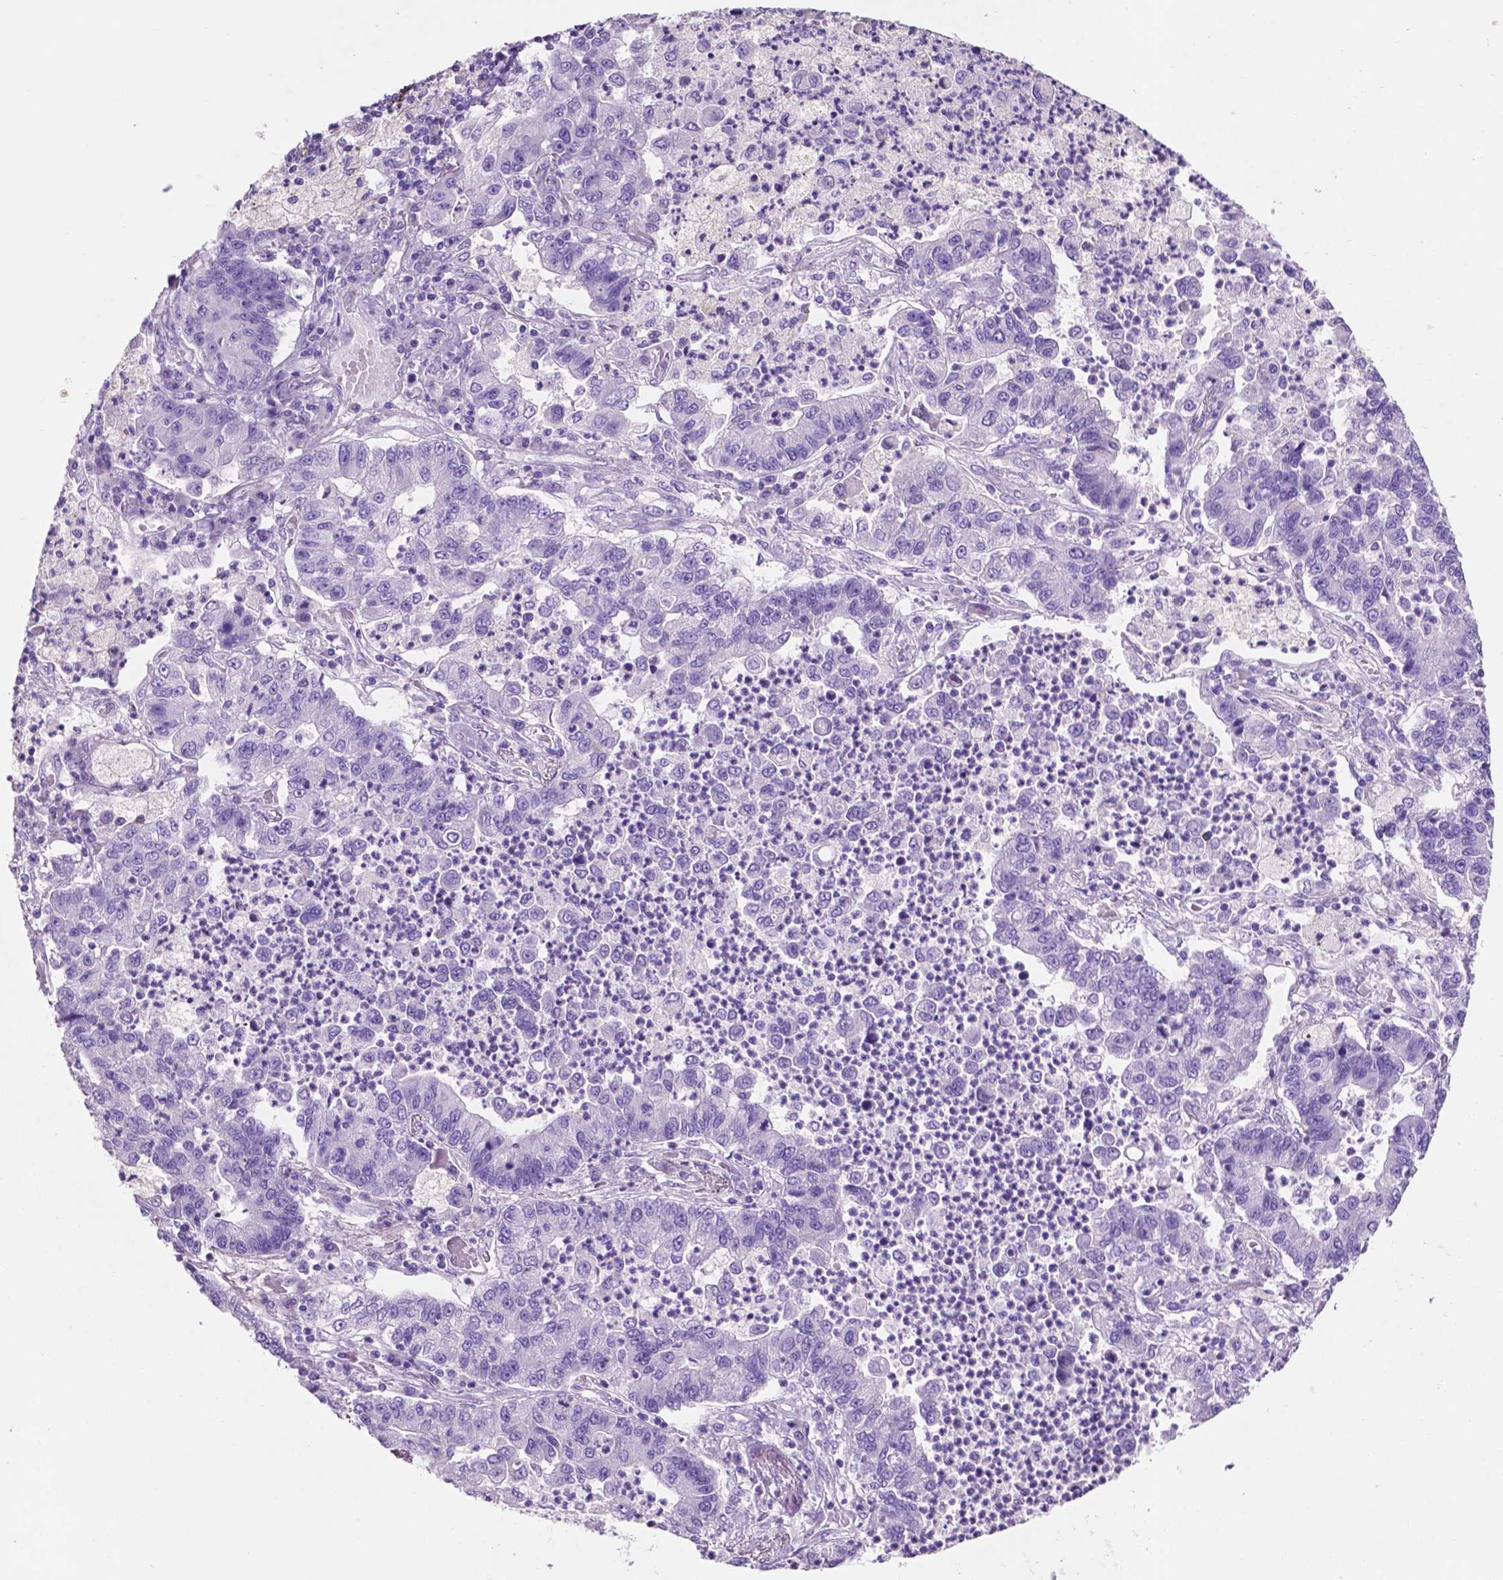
{"staining": {"intensity": "negative", "quantity": "none", "location": "none"}, "tissue": "lung cancer", "cell_type": "Tumor cells", "image_type": "cancer", "snomed": [{"axis": "morphology", "description": "Adenocarcinoma, NOS"}, {"axis": "topography", "description": "Lung"}], "caption": "Immunohistochemistry (IHC) image of neoplastic tissue: human lung cancer stained with DAB exhibits no significant protein expression in tumor cells.", "gene": "CLDN17", "patient": {"sex": "female", "age": 57}}